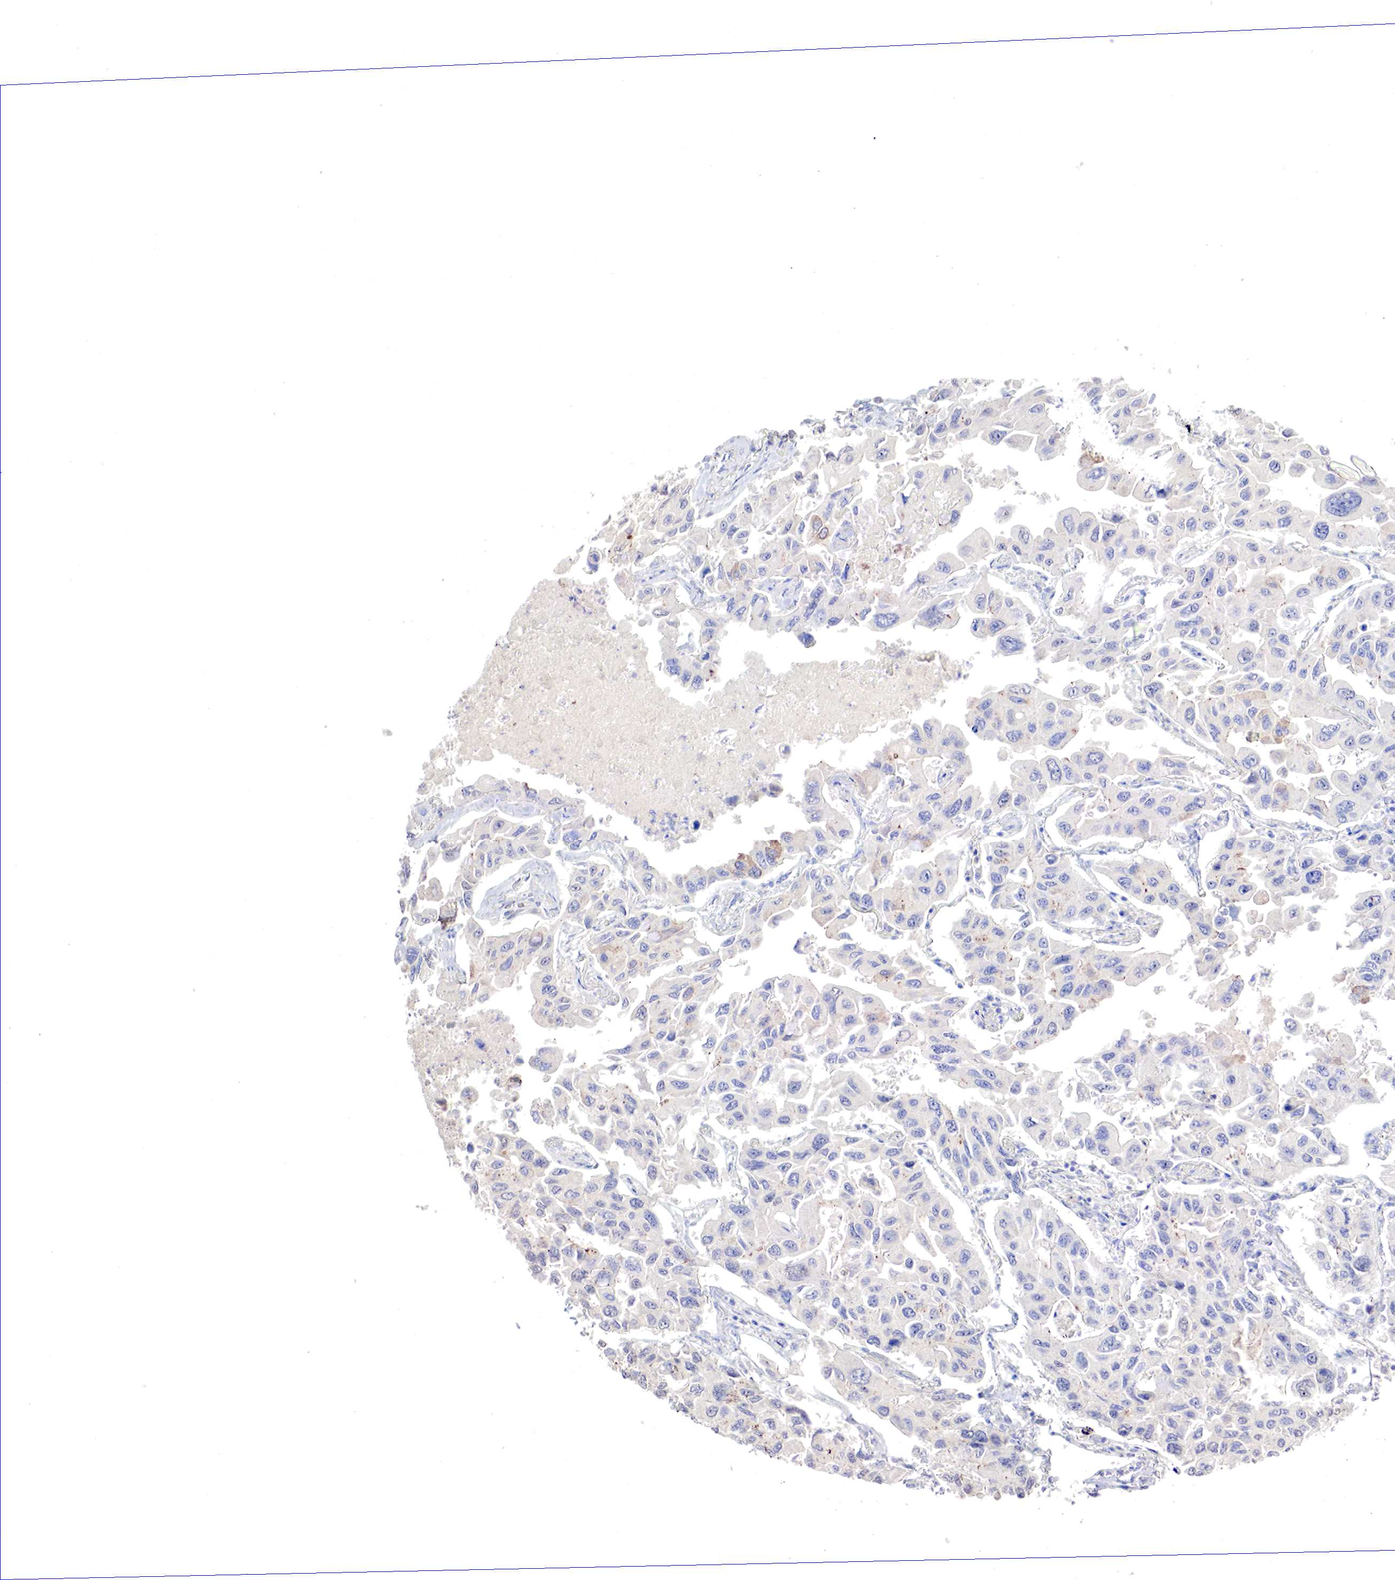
{"staining": {"intensity": "negative", "quantity": "none", "location": "none"}, "tissue": "lung cancer", "cell_type": "Tumor cells", "image_type": "cancer", "snomed": [{"axis": "morphology", "description": "Adenocarcinoma, NOS"}, {"axis": "topography", "description": "Lung"}], "caption": "IHC photomicrograph of neoplastic tissue: human adenocarcinoma (lung) stained with DAB demonstrates no significant protein expression in tumor cells.", "gene": "GATA1", "patient": {"sex": "male", "age": 64}}